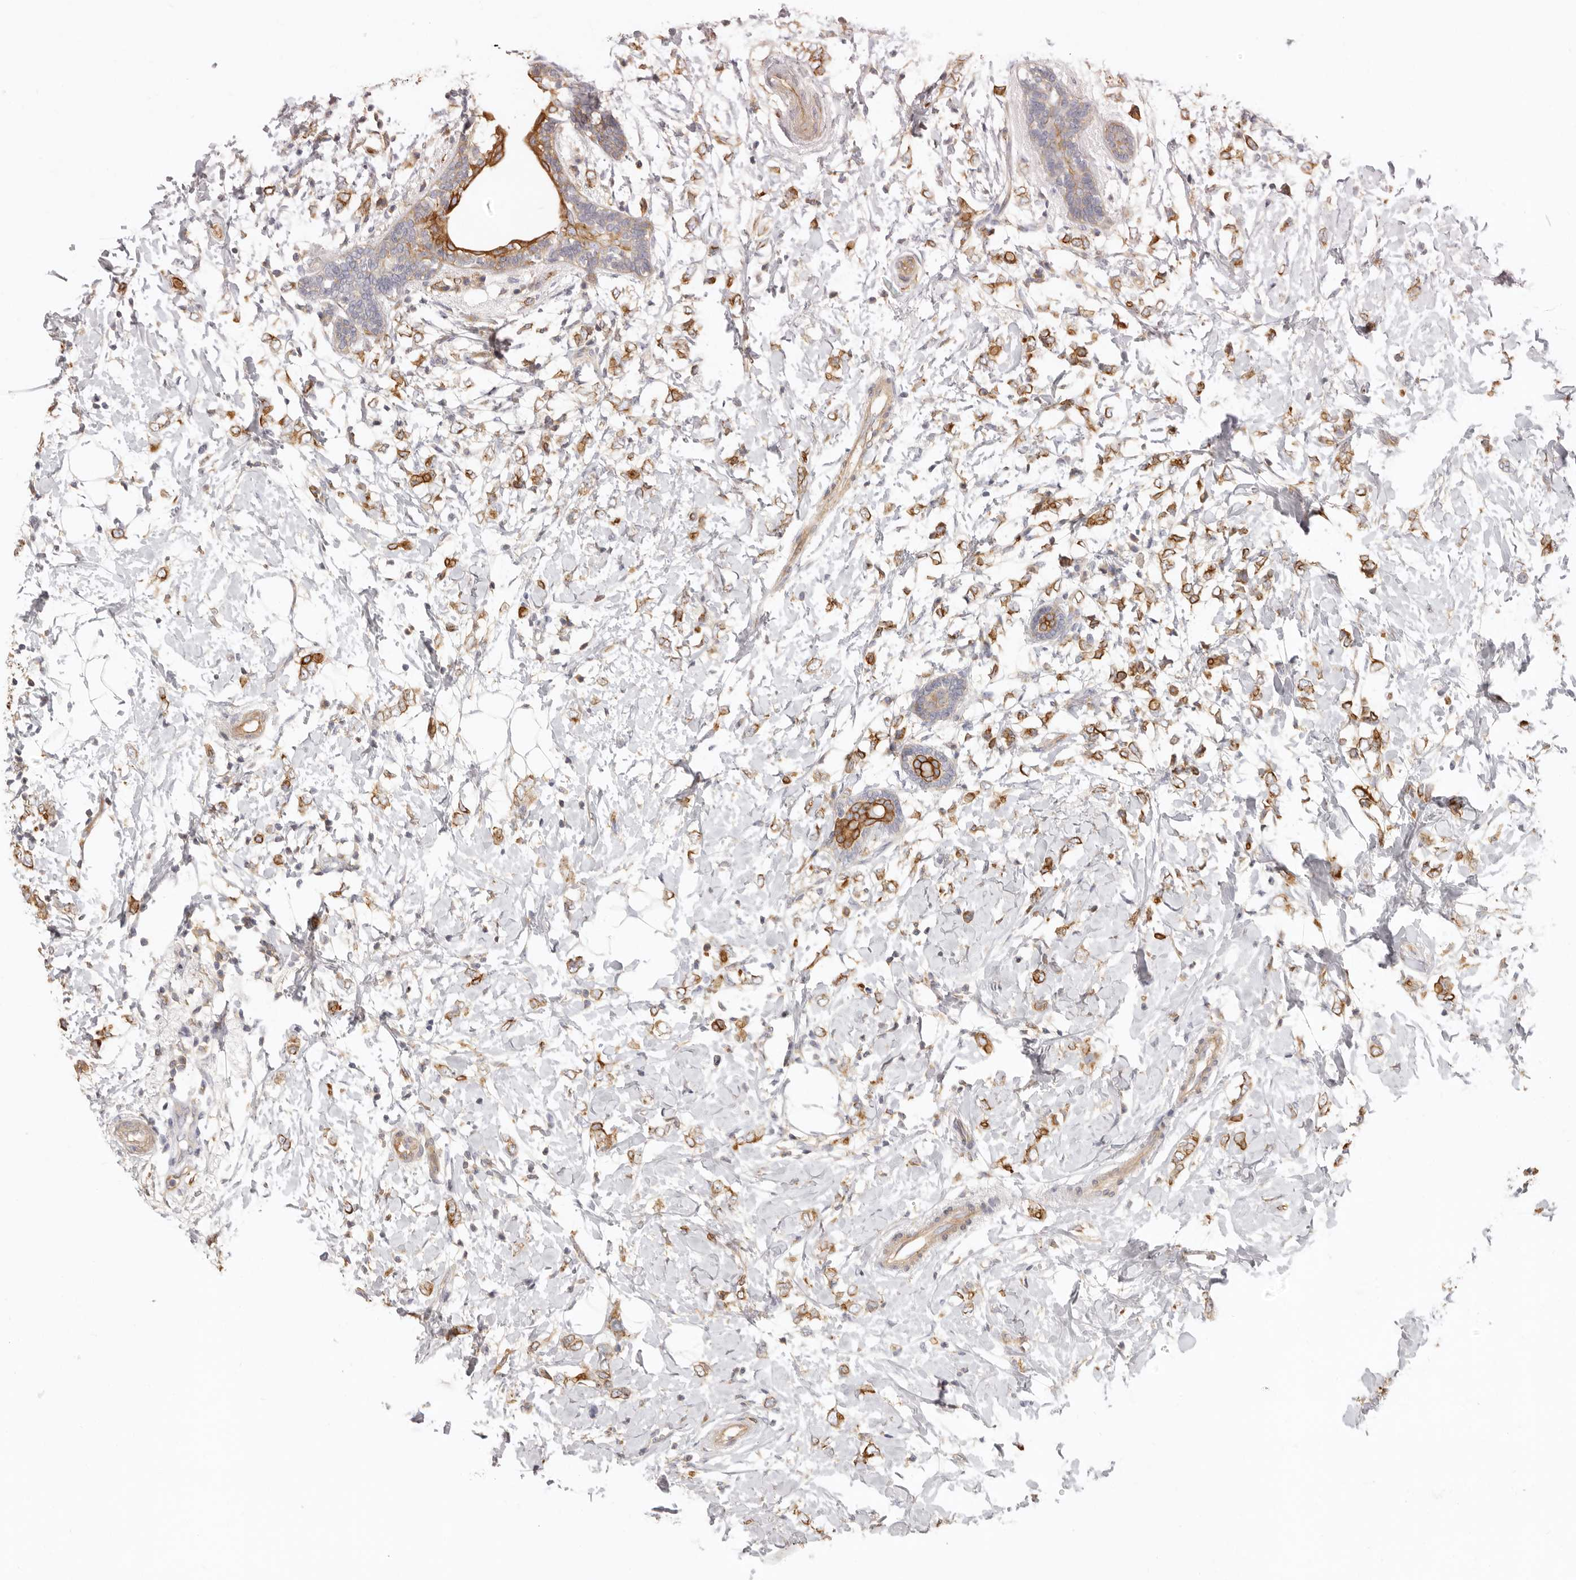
{"staining": {"intensity": "moderate", "quantity": ">75%", "location": "cytoplasmic/membranous"}, "tissue": "breast cancer", "cell_type": "Tumor cells", "image_type": "cancer", "snomed": [{"axis": "morphology", "description": "Normal tissue, NOS"}, {"axis": "morphology", "description": "Lobular carcinoma"}, {"axis": "topography", "description": "Breast"}], "caption": "The histopathology image reveals a brown stain indicating the presence of a protein in the cytoplasmic/membranous of tumor cells in breast lobular carcinoma.", "gene": "NIBAN1", "patient": {"sex": "female", "age": 47}}